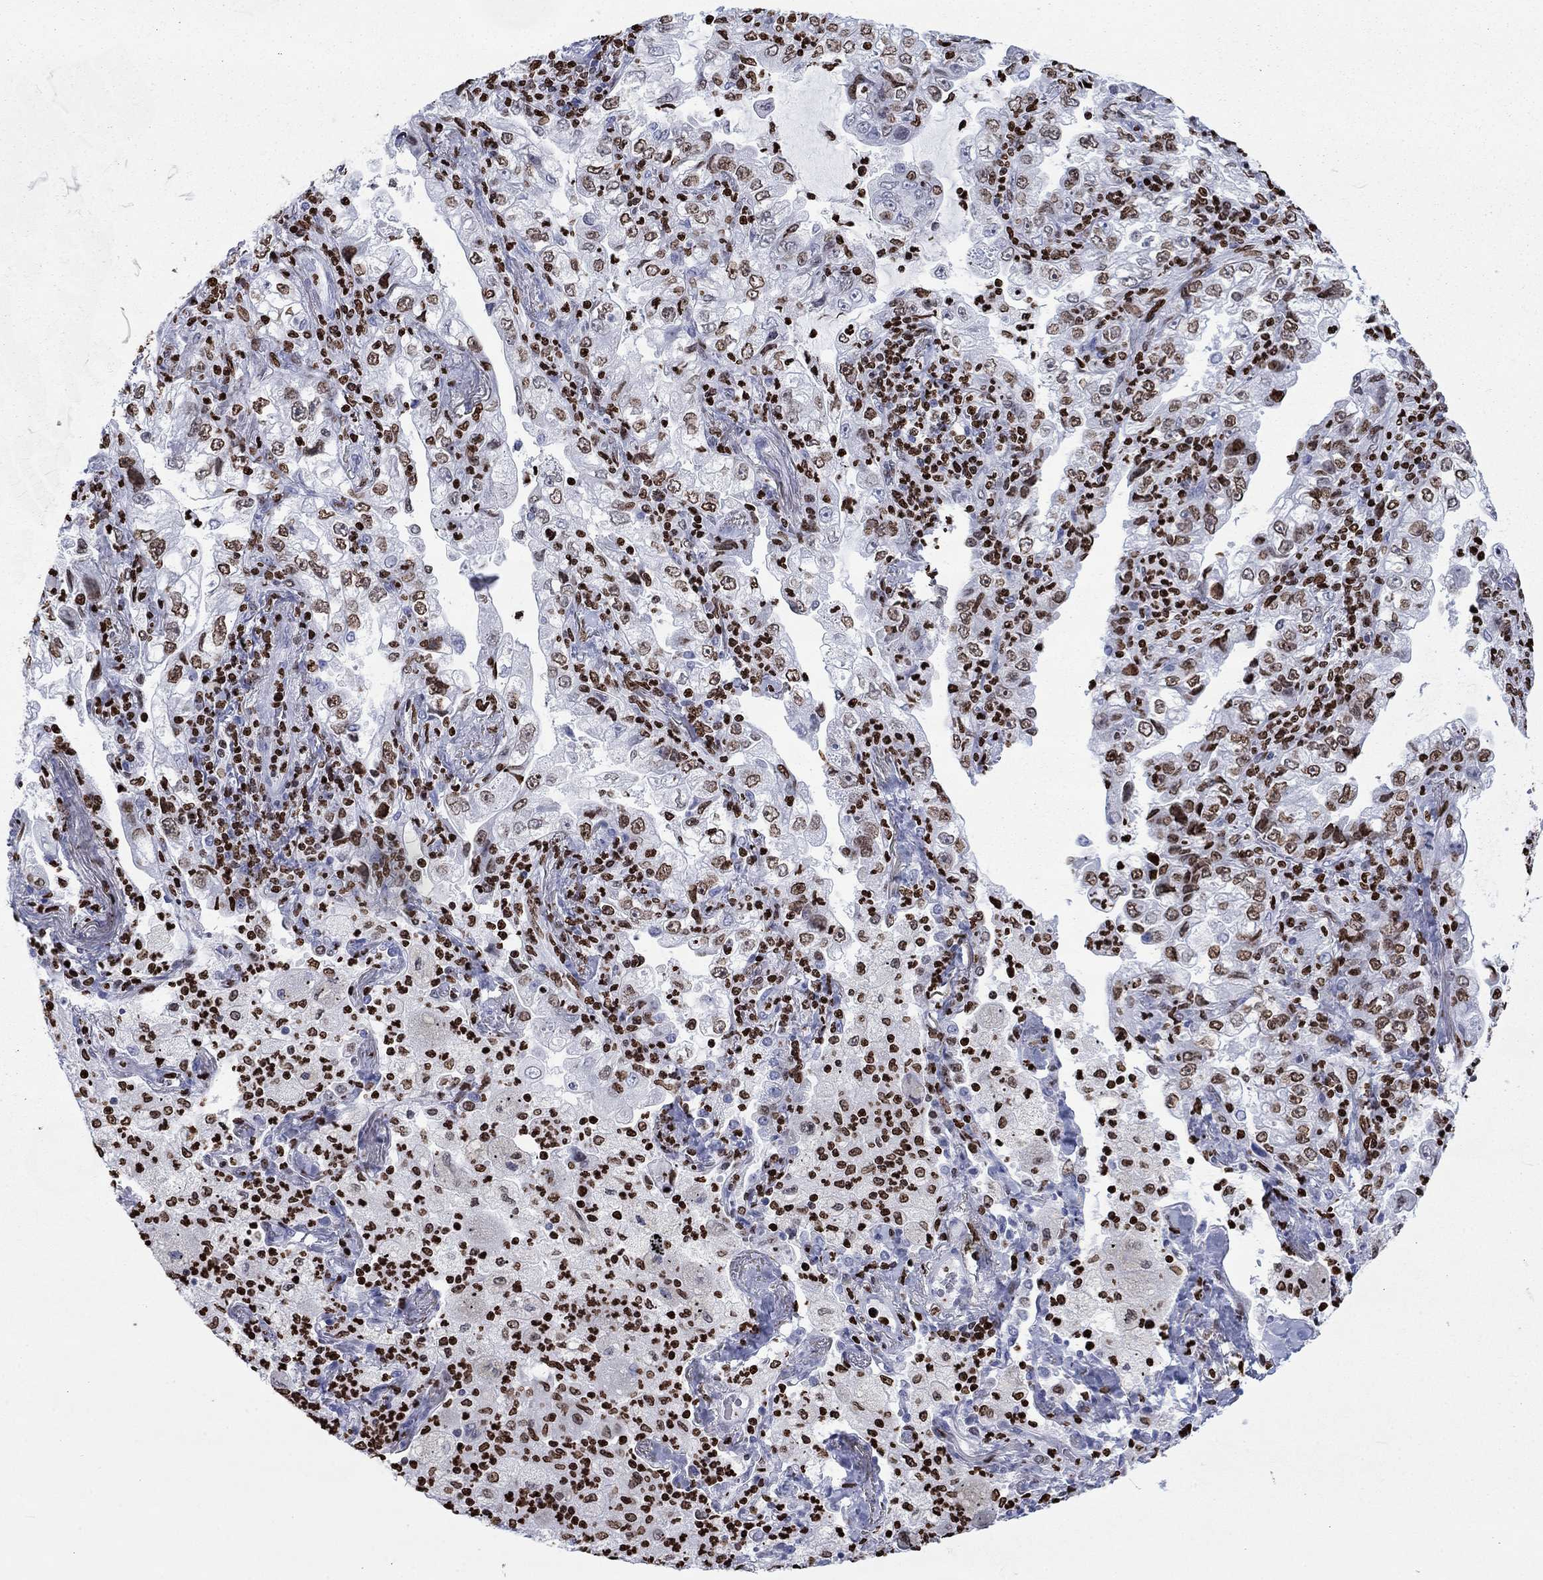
{"staining": {"intensity": "moderate", "quantity": ">75%", "location": "nuclear"}, "tissue": "lung cancer", "cell_type": "Tumor cells", "image_type": "cancer", "snomed": [{"axis": "morphology", "description": "Adenocarcinoma, NOS"}, {"axis": "topography", "description": "Lung"}], "caption": "This micrograph demonstrates IHC staining of adenocarcinoma (lung), with medium moderate nuclear positivity in about >75% of tumor cells.", "gene": "H1-5", "patient": {"sex": "female", "age": 73}}